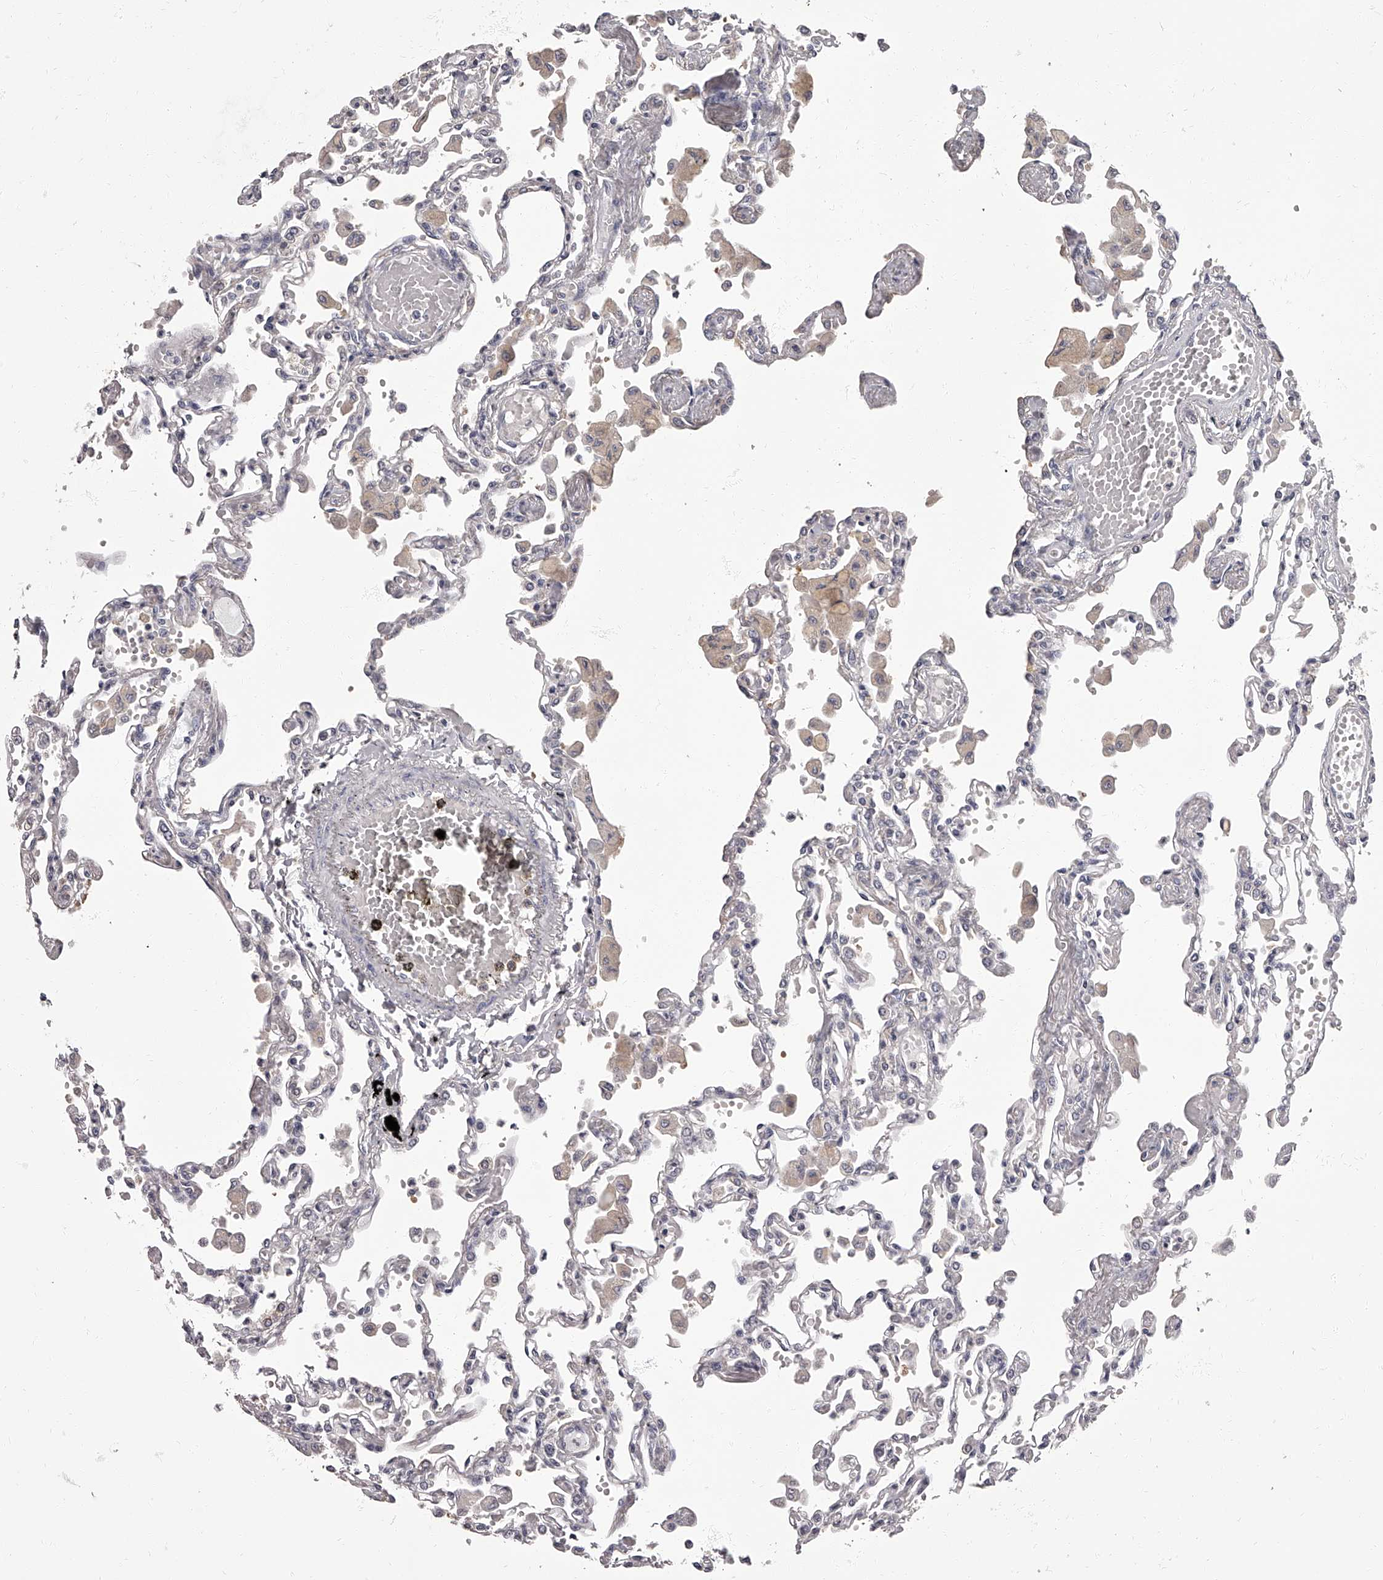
{"staining": {"intensity": "negative", "quantity": "none", "location": "none"}, "tissue": "lung", "cell_type": "Alveolar cells", "image_type": "normal", "snomed": [{"axis": "morphology", "description": "Normal tissue, NOS"}, {"axis": "topography", "description": "Bronchus"}, {"axis": "topography", "description": "Lung"}], "caption": "This is an IHC photomicrograph of benign human lung. There is no positivity in alveolar cells.", "gene": "APEH", "patient": {"sex": "female", "age": 49}}